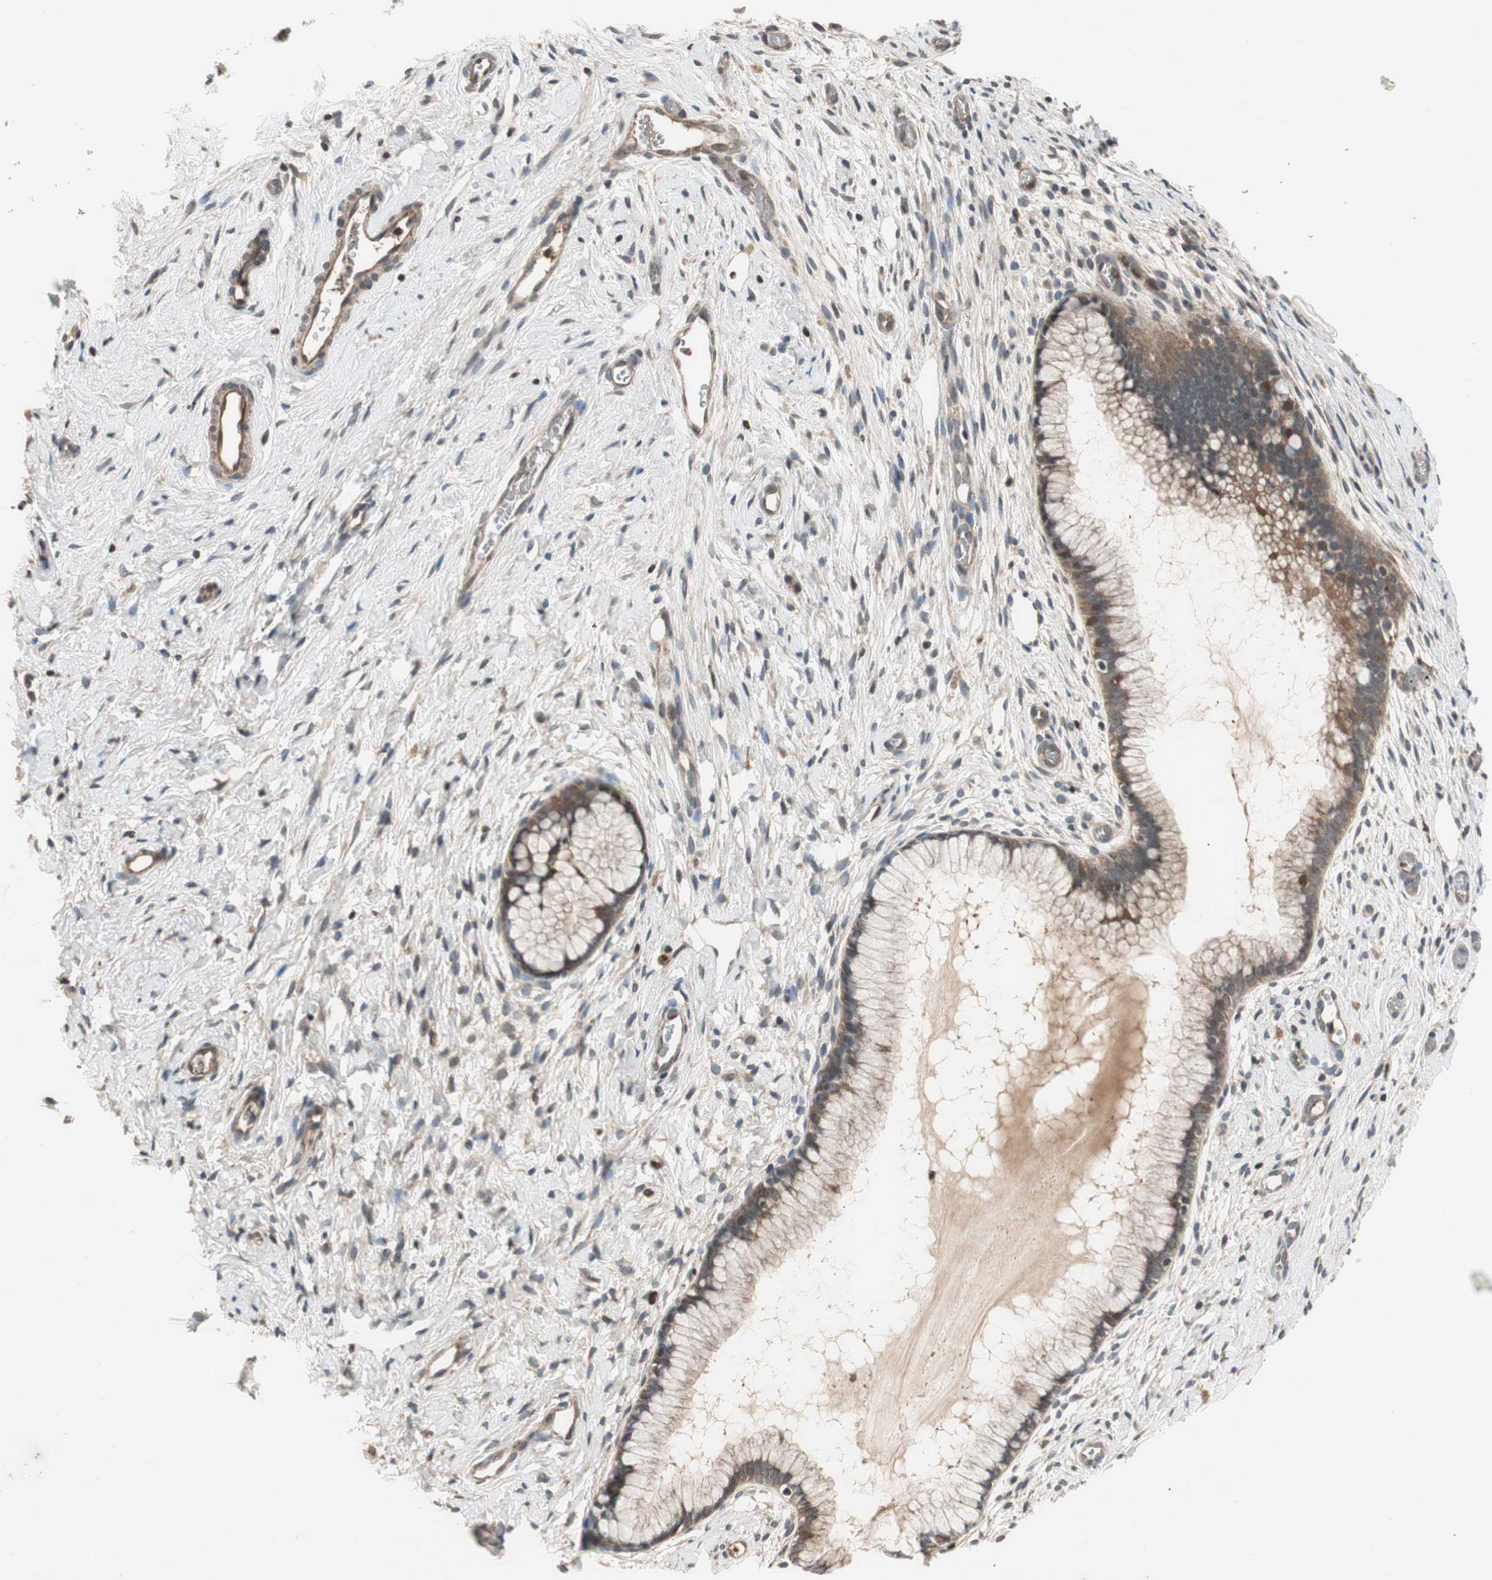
{"staining": {"intensity": "moderate", "quantity": ">75%", "location": "cytoplasmic/membranous"}, "tissue": "cervix", "cell_type": "Glandular cells", "image_type": "normal", "snomed": [{"axis": "morphology", "description": "Normal tissue, NOS"}, {"axis": "topography", "description": "Cervix"}], "caption": "DAB (3,3'-diaminobenzidine) immunohistochemical staining of benign human cervix reveals moderate cytoplasmic/membranous protein staining in about >75% of glandular cells. Immunohistochemistry (ihc) stains the protein of interest in brown and the nuclei are stained blue.", "gene": "GCLM", "patient": {"sex": "female", "age": 65}}